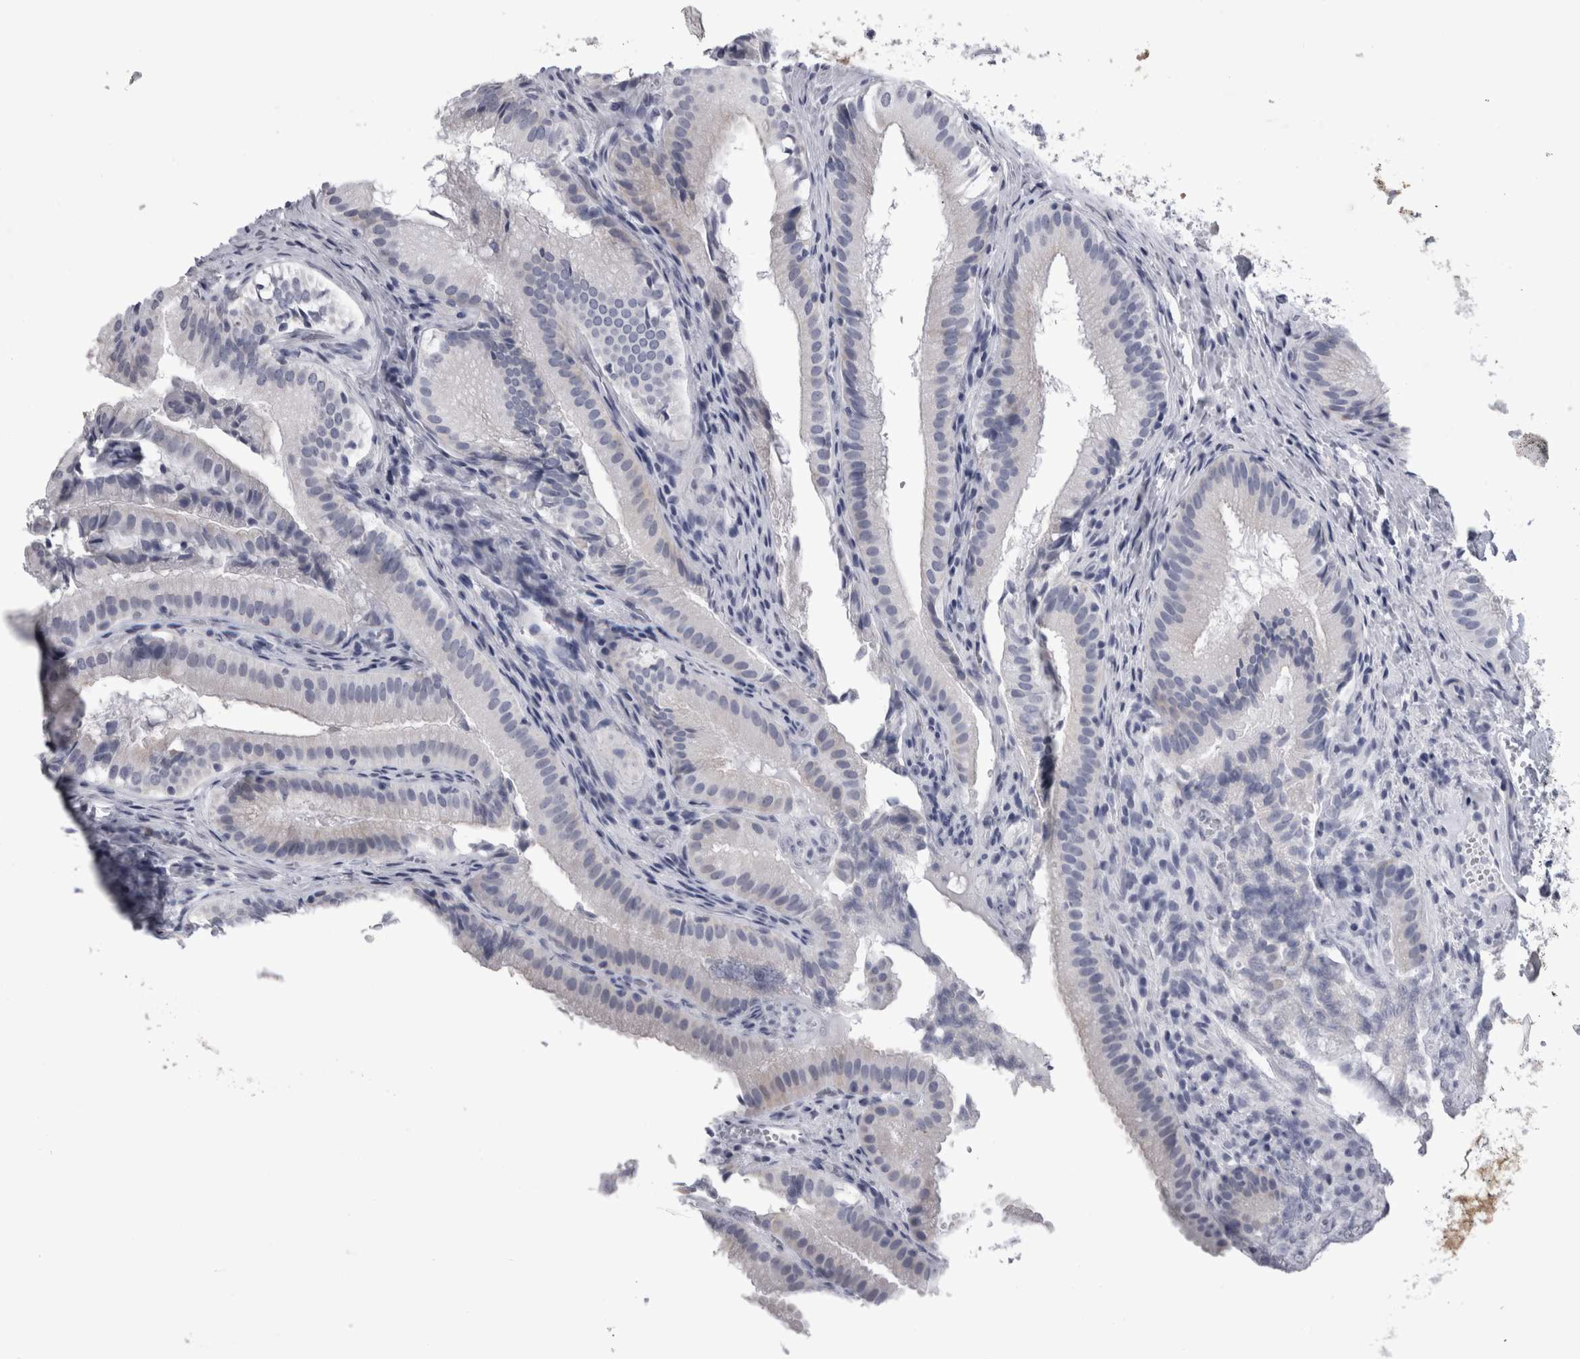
{"staining": {"intensity": "negative", "quantity": "none", "location": "none"}, "tissue": "gallbladder", "cell_type": "Glandular cells", "image_type": "normal", "snomed": [{"axis": "morphology", "description": "Normal tissue, NOS"}, {"axis": "topography", "description": "Gallbladder"}], "caption": "Protein analysis of benign gallbladder shows no significant positivity in glandular cells. (DAB IHC visualized using brightfield microscopy, high magnification).", "gene": "ALDH8A1", "patient": {"sex": "female", "age": 30}}